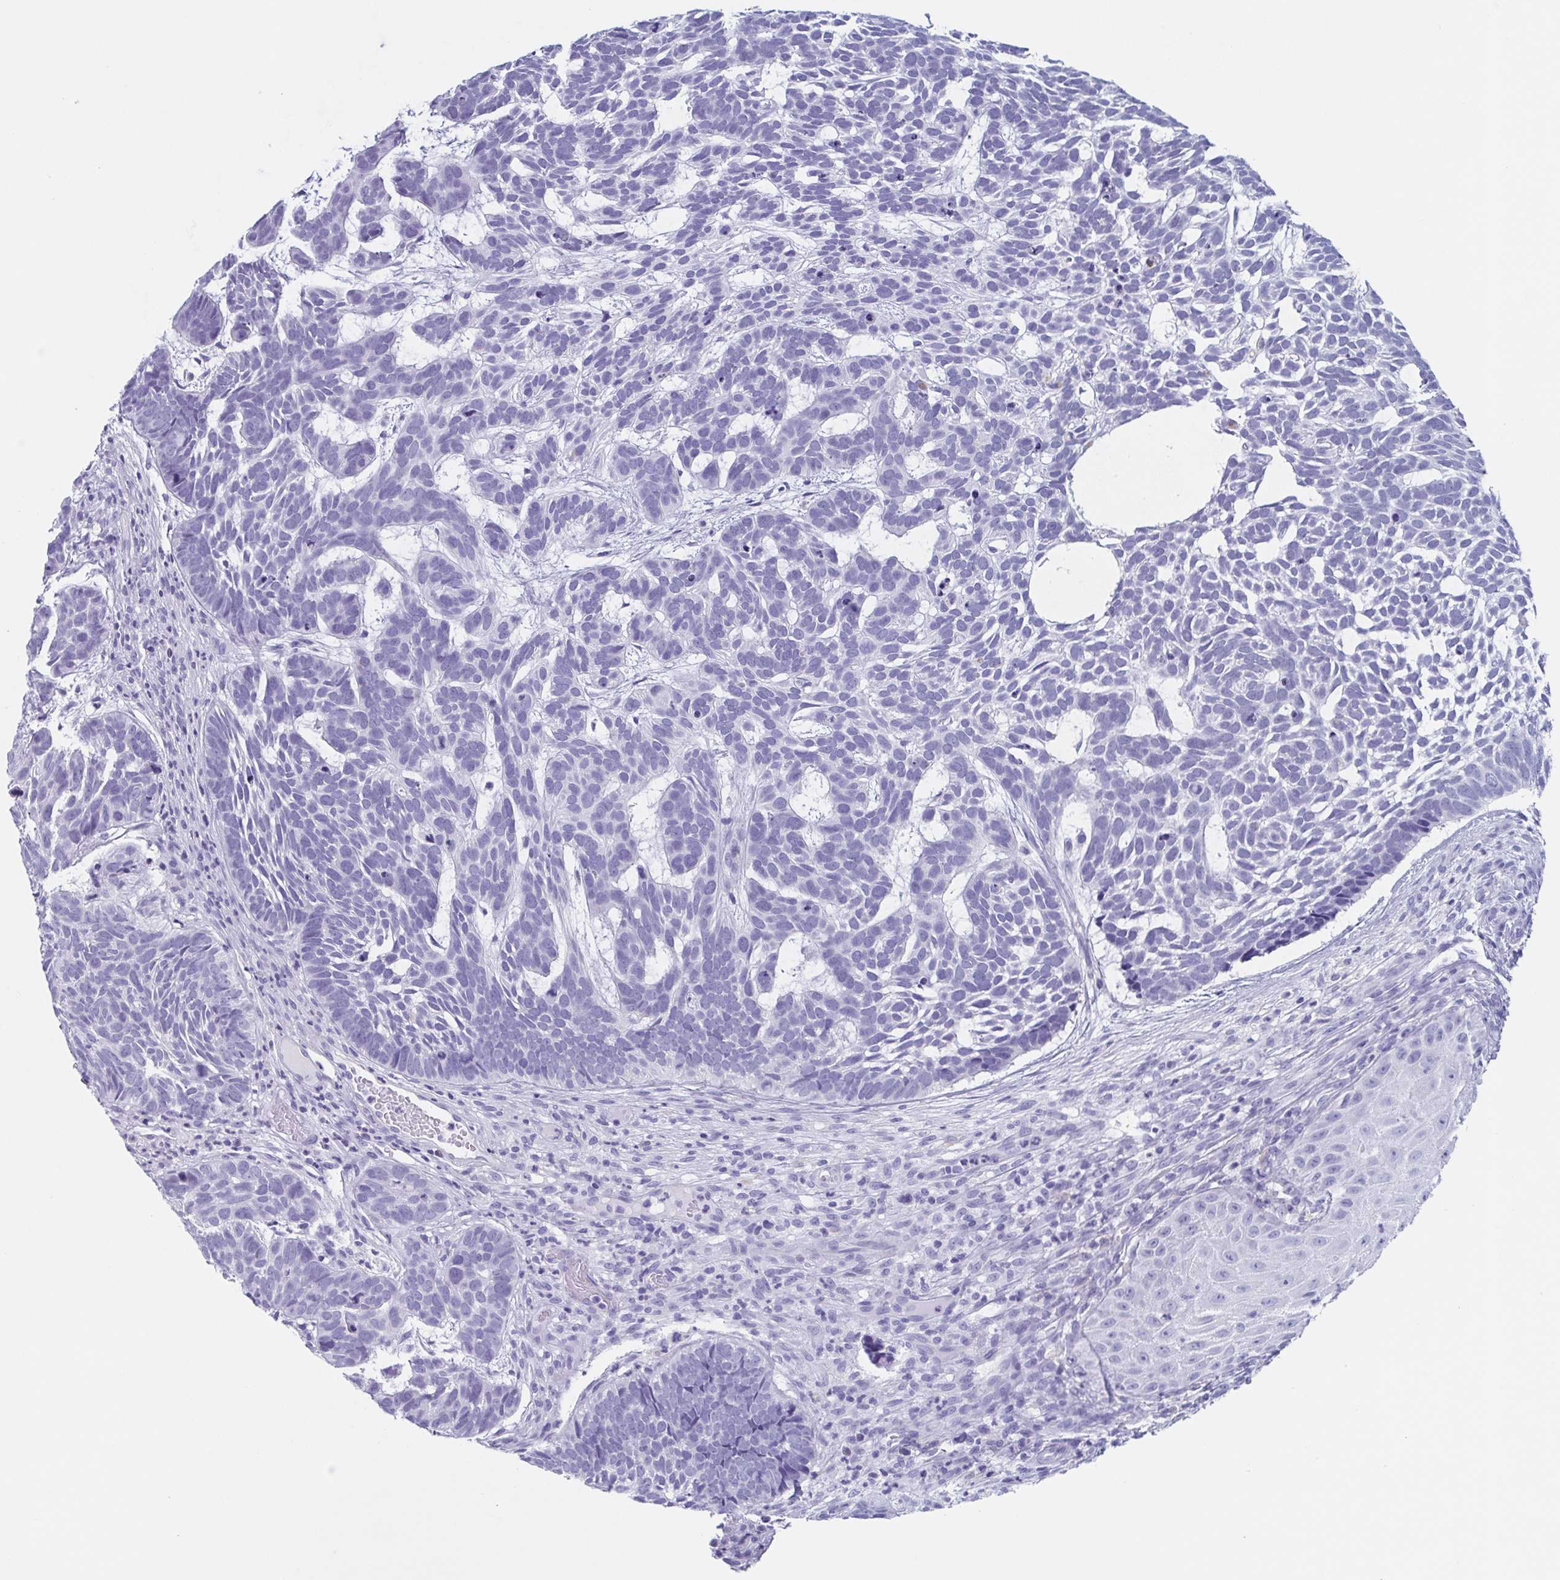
{"staining": {"intensity": "negative", "quantity": "none", "location": "none"}, "tissue": "skin cancer", "cell_type": "Tumor cells", "image_type": "cancer", "snomed": [{"axis": "morphology", "description": "Basal cell carcinoma"}, {"axis": "topography", "description": "Skin"}], "caption": "A high-resolution photomicrograph shows immunohistochemistry (IHC) staining of skin cancer (basal cell carcinoma), which exhibits no significant positivity in tumor cells.", "gene": "LYRM2", "patient": {"sex": "male", "age": 78}}